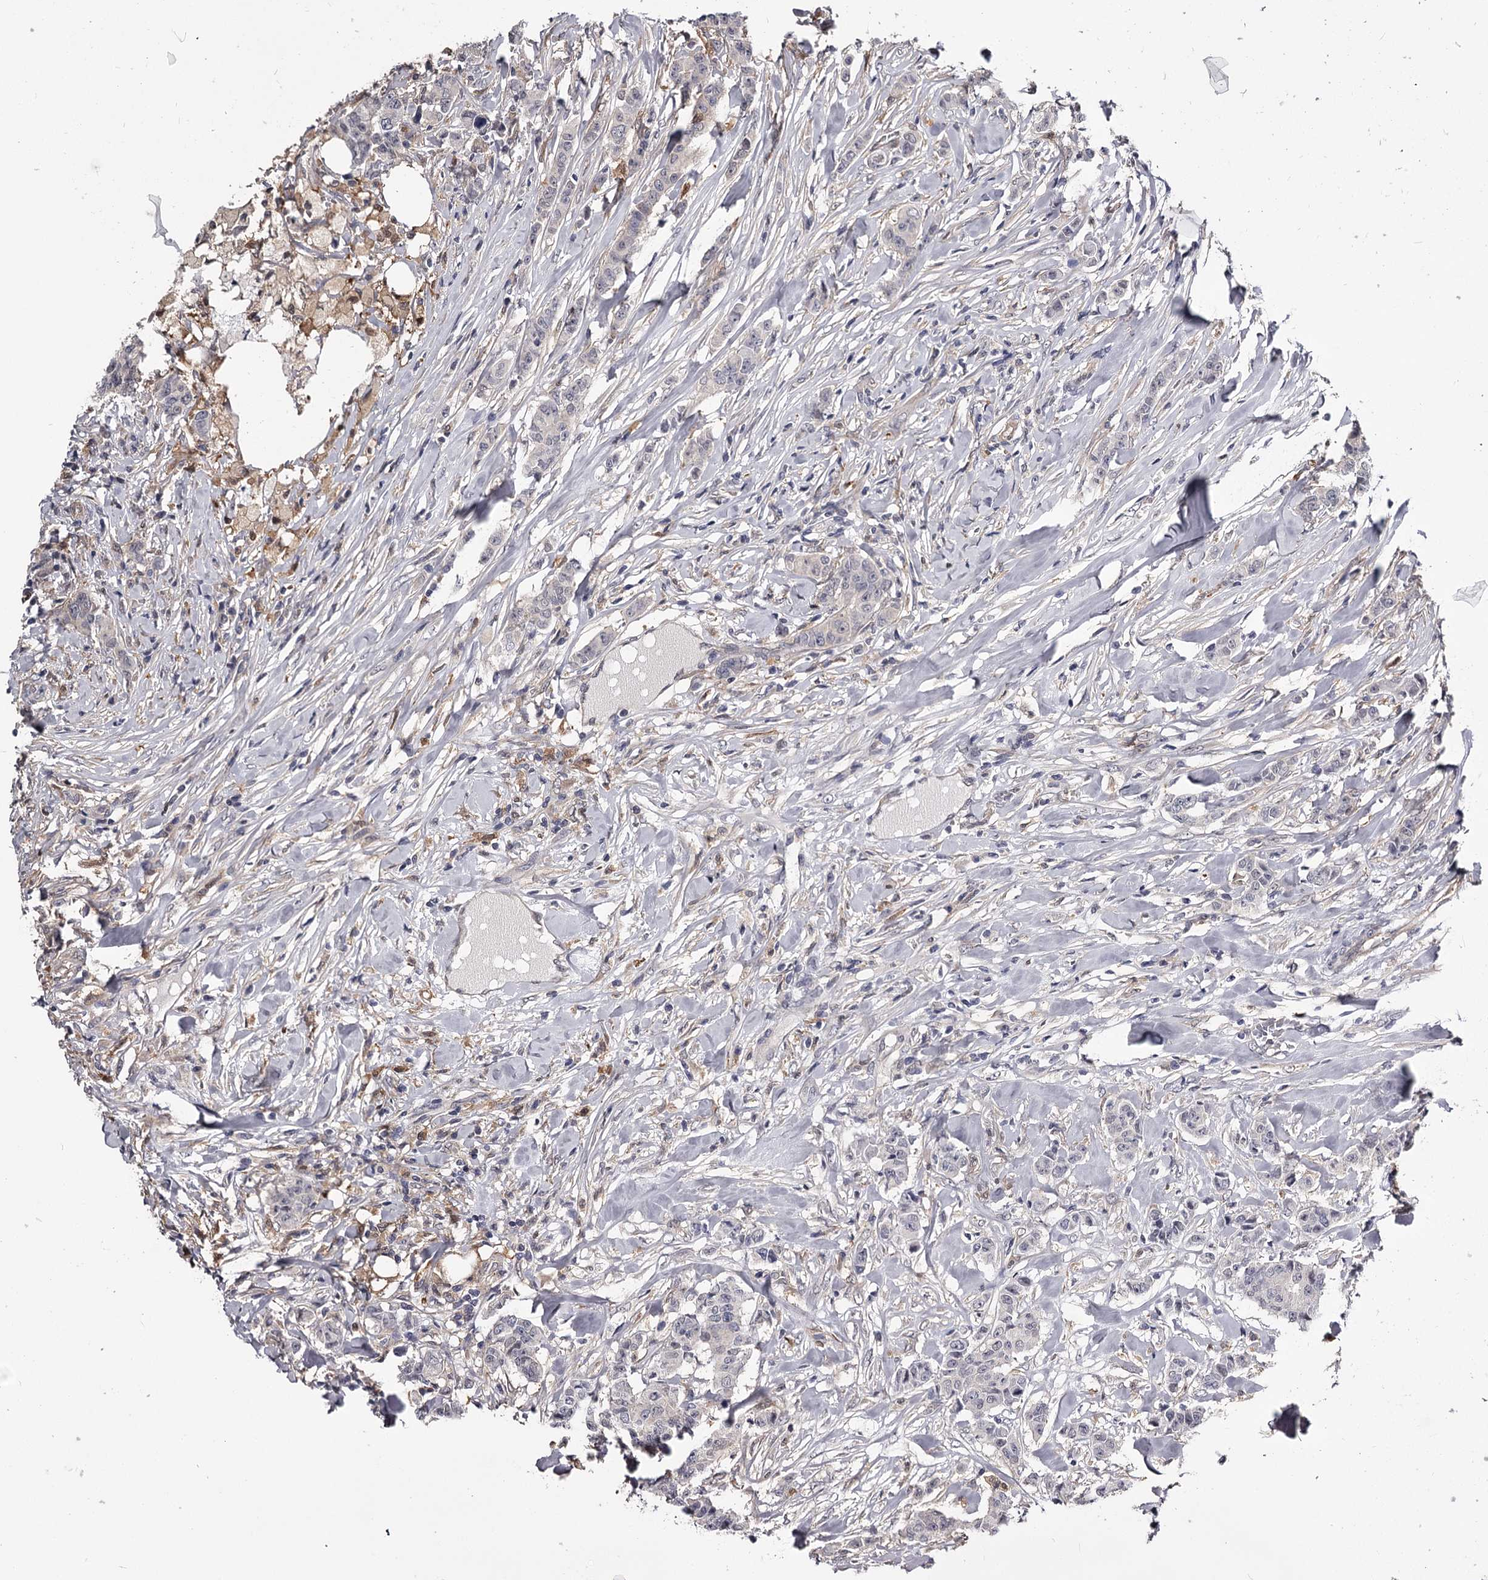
{"staining": {"intensity": "negative", "quantity": "none", "location": "none"}, "tissue": "breast cancer", "cell_type": "Tumor cells", "image_type": "cancer", "snomed": [{"axis": "morphology", "description": "Duct carcinoma"}, {"axis": "topography", "description": "Breast"}], "caption": "Immunohistochemical staining of breast intraductal carcinoma displays no significant positivity in tumor cells. (DAB immunohistochemistry (IHC) with hematoxylin counter stain).", "gene": "GSTO1", "patient": {"sex": "female", "age": 40}}